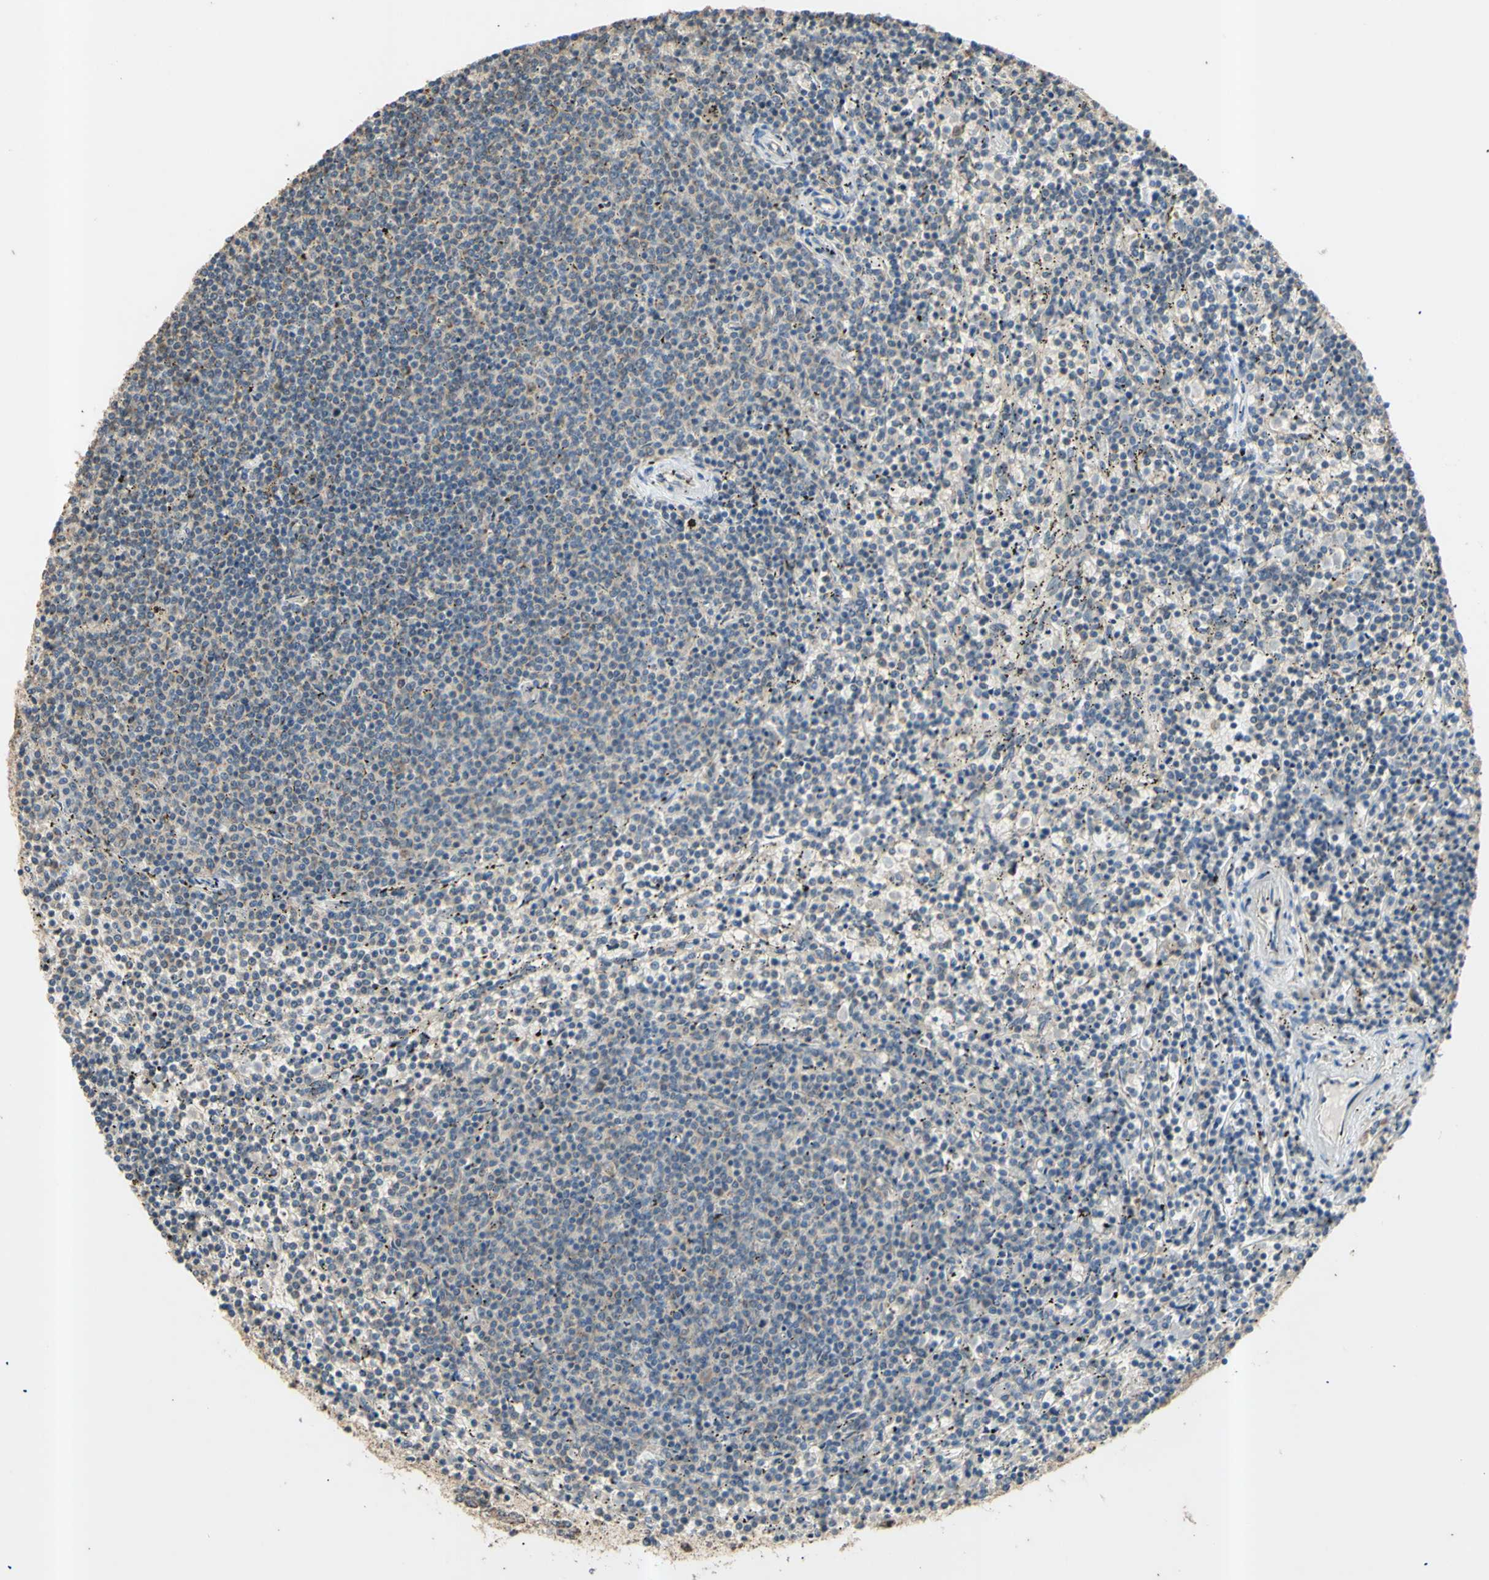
{"staining": {"intensity": "negative", "quantity": "none", "location": "none"}, "tissue": "lymphoma", "cell_type": "Tumor cells", "image_type": "cancer", "snomed": [{"axis": "morphology", "description": "Malignant lymphoma, non-Hodgkin's type, Low grade"}, {"axis": "topography", "description": "Spleen"}], "caption": "Tumor cells show no significant protein expression in lymphoma. (Immunohistochemistry, brightfield microscopy, high magnification).", "gene": "PTGIS", "patient": {"sex": "female", "age": 50}}